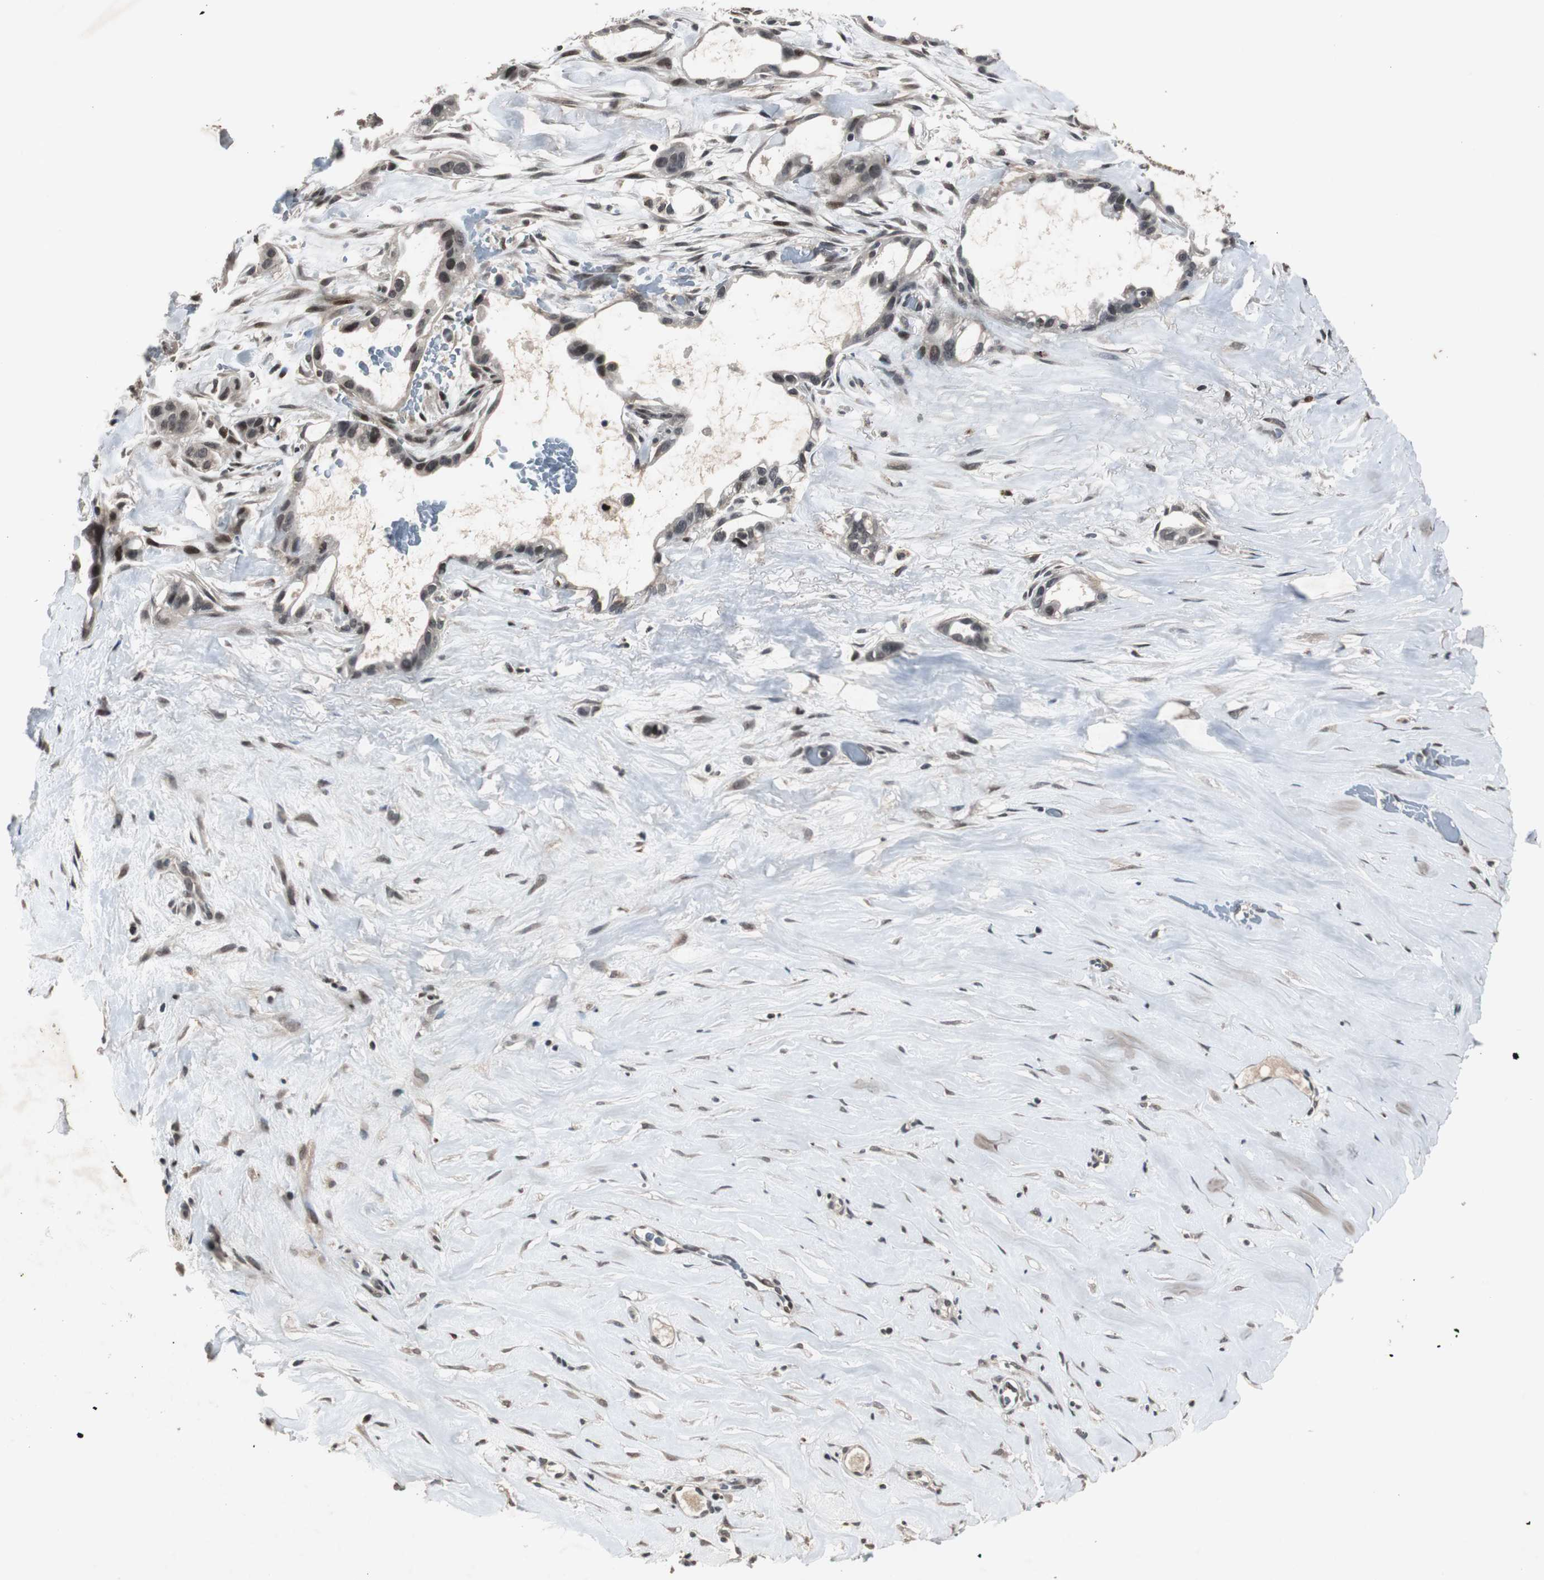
{"staining": {"intensity": "weak", "quantity": "25%-75%", "location": "nuclear"}, "tissue": "liver cancer", "cell_type": "Tumor cells", "image_type": "cancer", "snomed": [{"axis": "morphology", "description": "Cholangiocarcinoma"}, {"axis": "topography", "description": "Liver"}], "caption": "Protein positivity by immunohistochemistry (IHC) exhibits weak nuclear staining in approximately 25%-75% of tumor cells in cholangiocarcinoma (liver).", "gene": "BOLA1", "patient": {"sex": "female", "age": 65}}